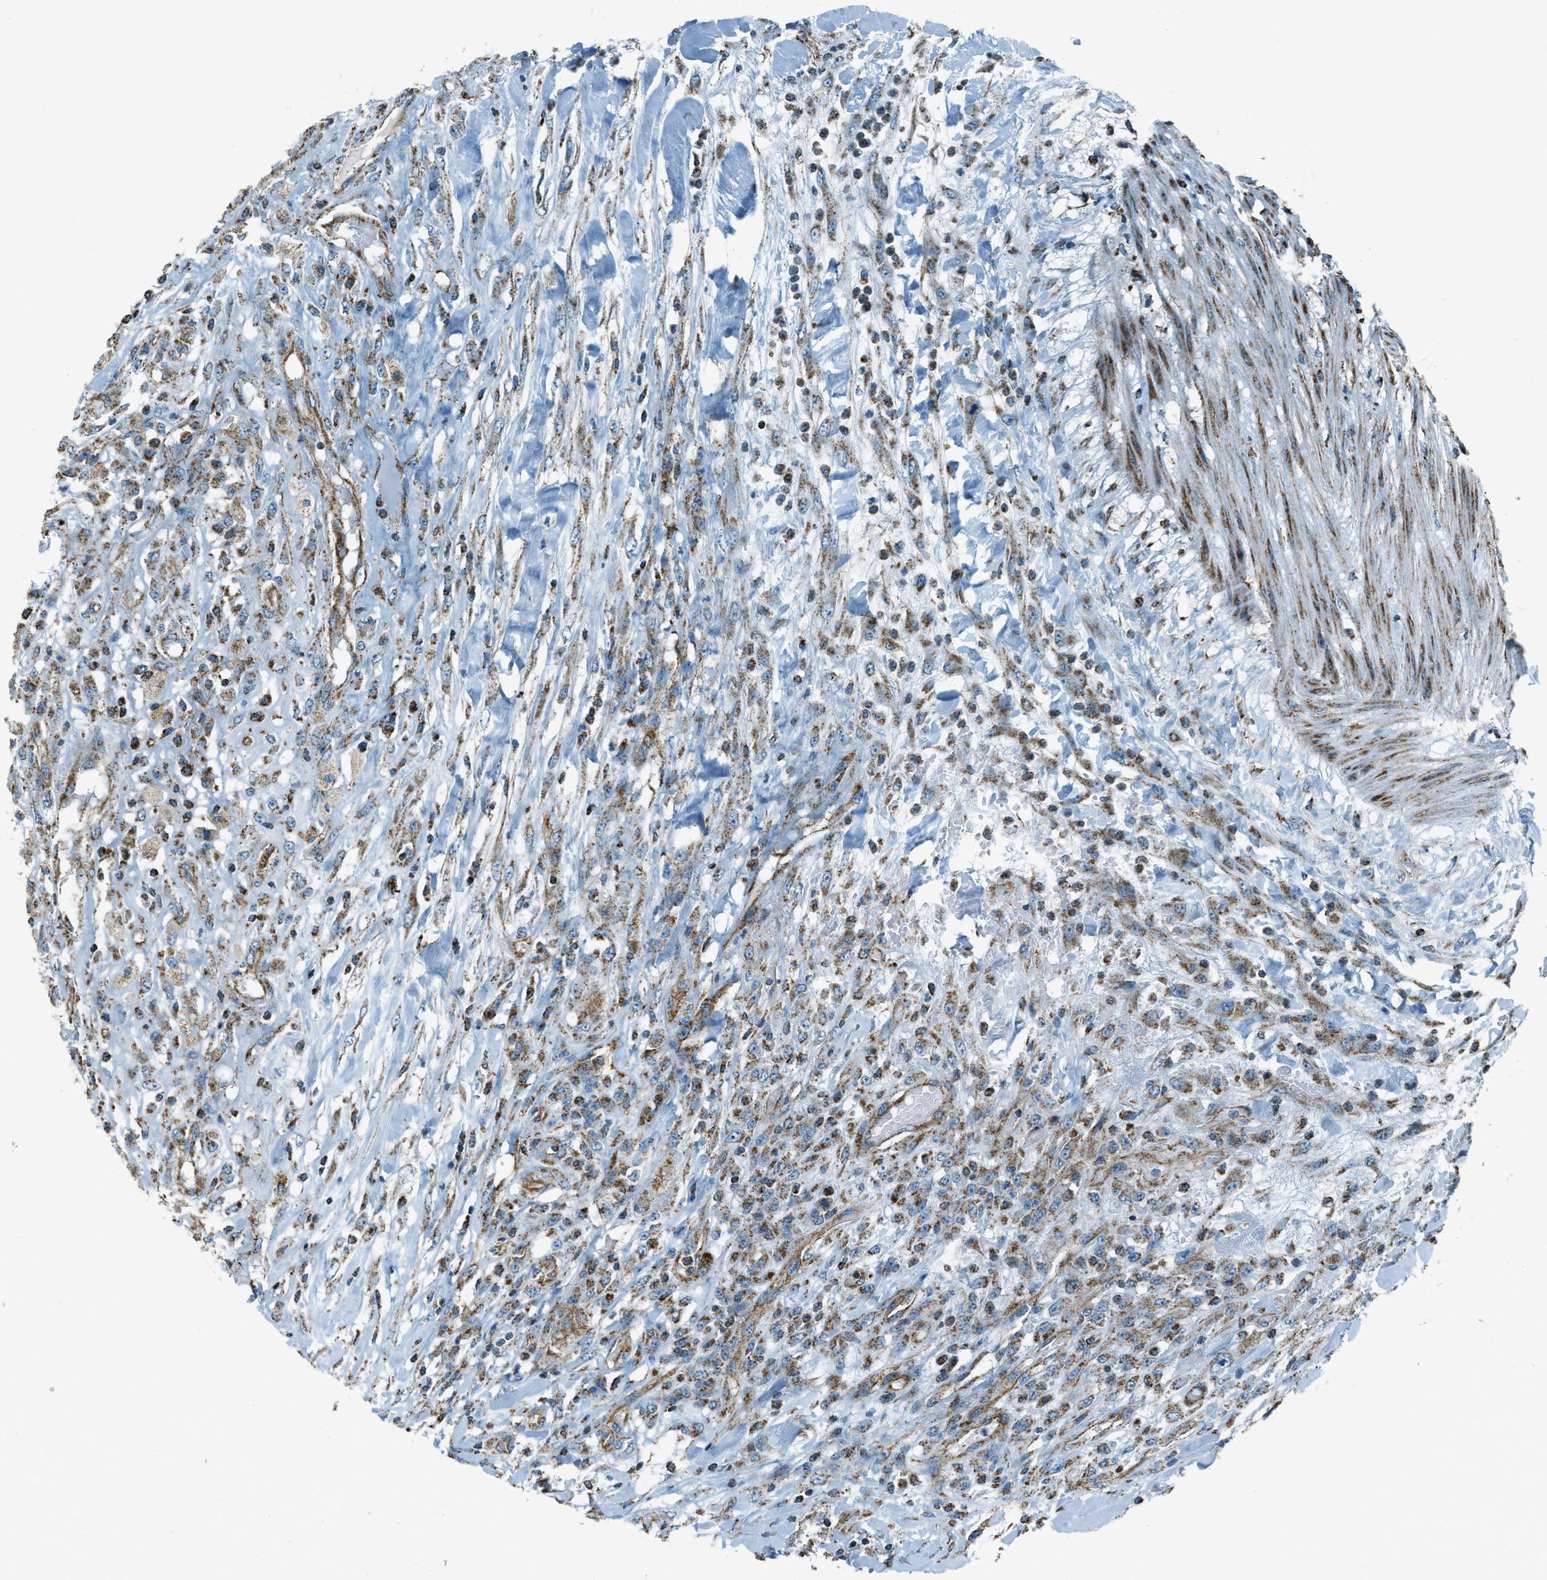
{"staining": {"intensity": "moderate", "quantity": "25%-75%", "location": "cytoplasmic/membranous"}, "tissue": "testis cancer", "cell_type": "Tumor cells", "image_type": "cancer", "snomed": [{"axis": "morphology", "description": "Seminoma, NOS"}, {"axis": "topography", "description": "Testis"}], "caption": "Human testis cancer stained with a brown dye displays moderate cytoplasmic/membranous positive positivity in approximately 25%-75% of tumor cells.", "gene": "CHST15", "patient": {"sex": "male", "age": 59}}